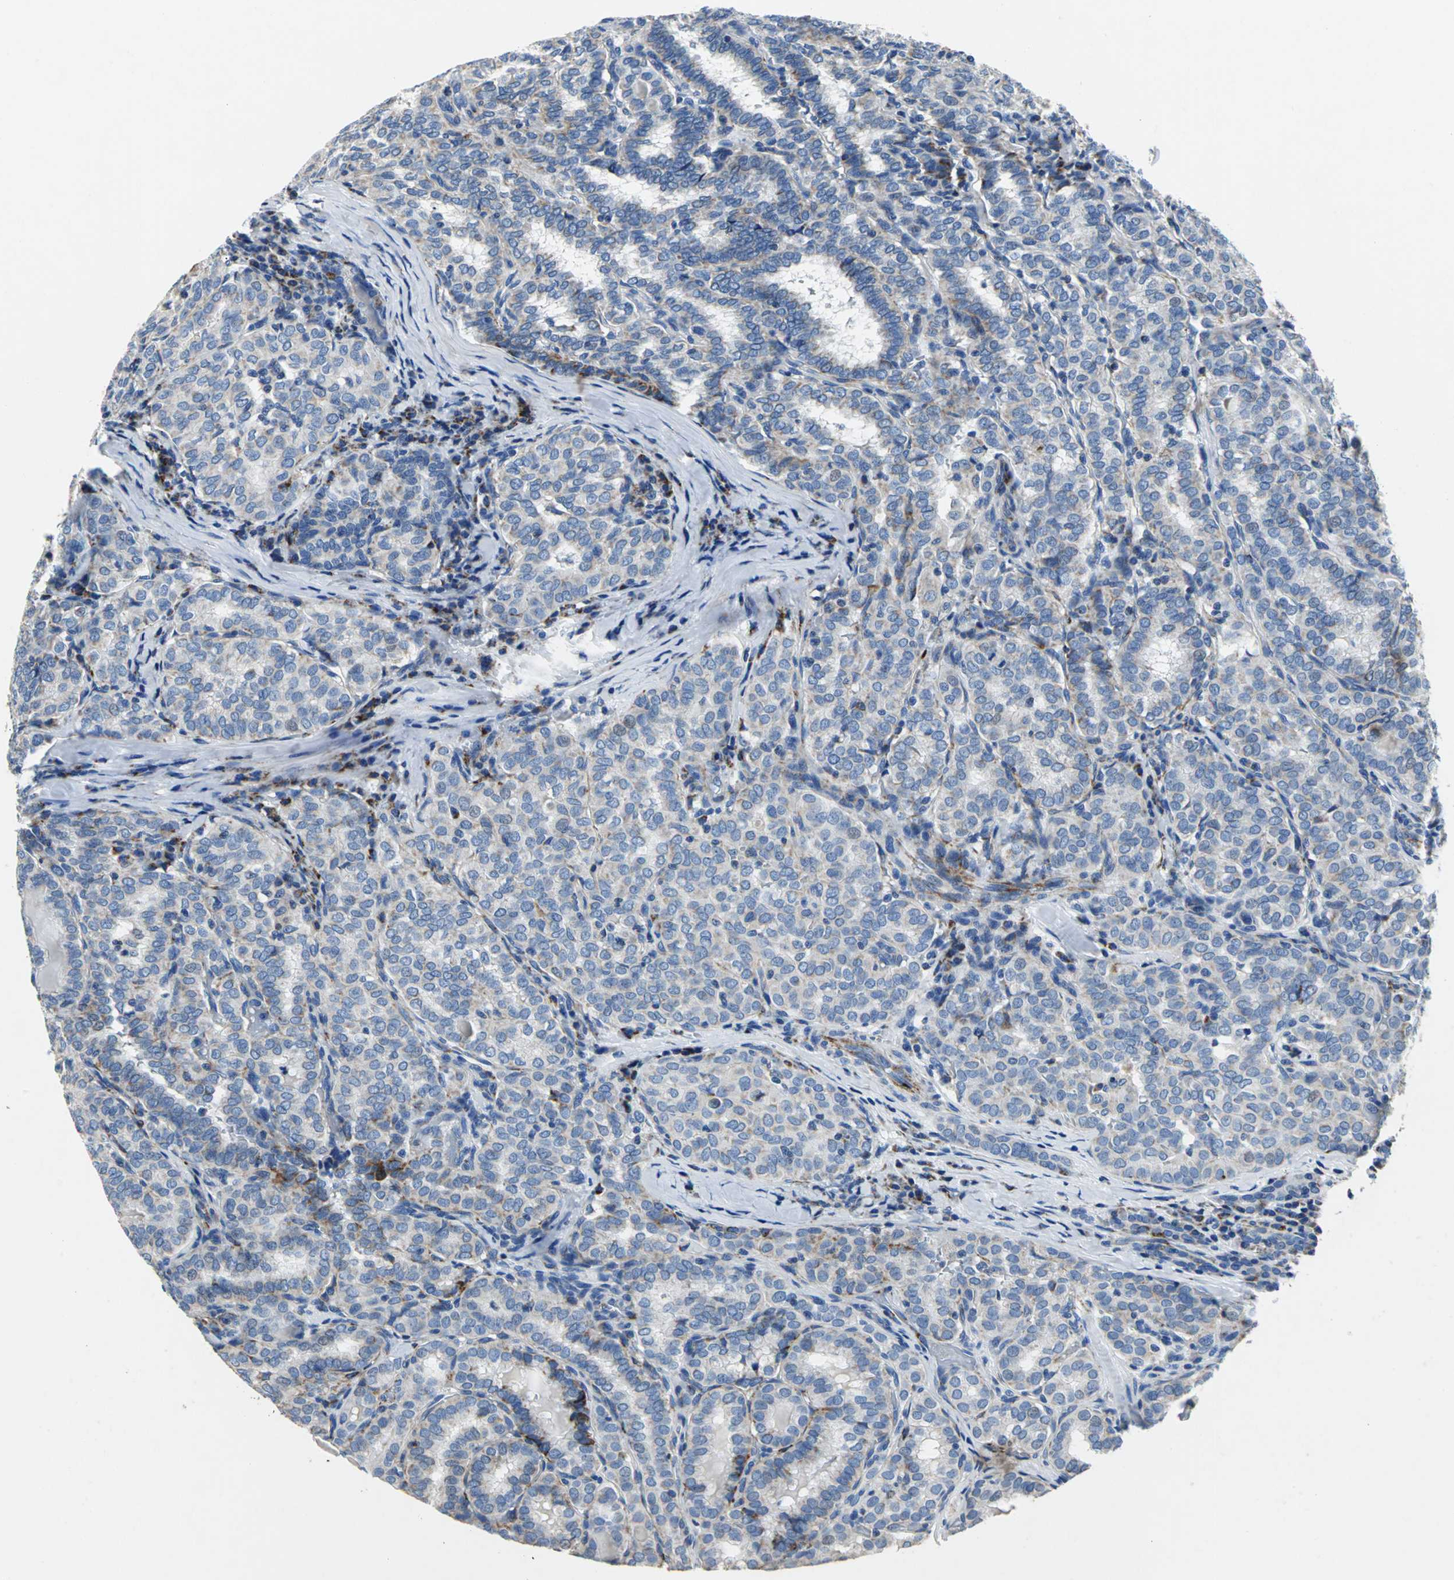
{"staining": {"intensity": "weak", "quantity": ">75%", "location": "cytoplasmic/membranous"}, "tissue": "thyroid cancer", "cell_type": "Tumor cells", "image_type": "cancer", "snomed": [{"axis": "morphology", "description": "Normal tissue, NOS"}, {"axis": "morphology", "description": "Papillary adenocarcinoma, NOS"}, {"axis": "topography", "description": "Thyroid gland"}], "caption": "A photomicrograph showing weak cytoplasmic/membranous positivity in approximately >75% of tumor cells in thyroid cancer, as visualized by brown immunohistochemical staining.", "gene": "IFI6", "patient": {"sex": "female", "age": 30}}